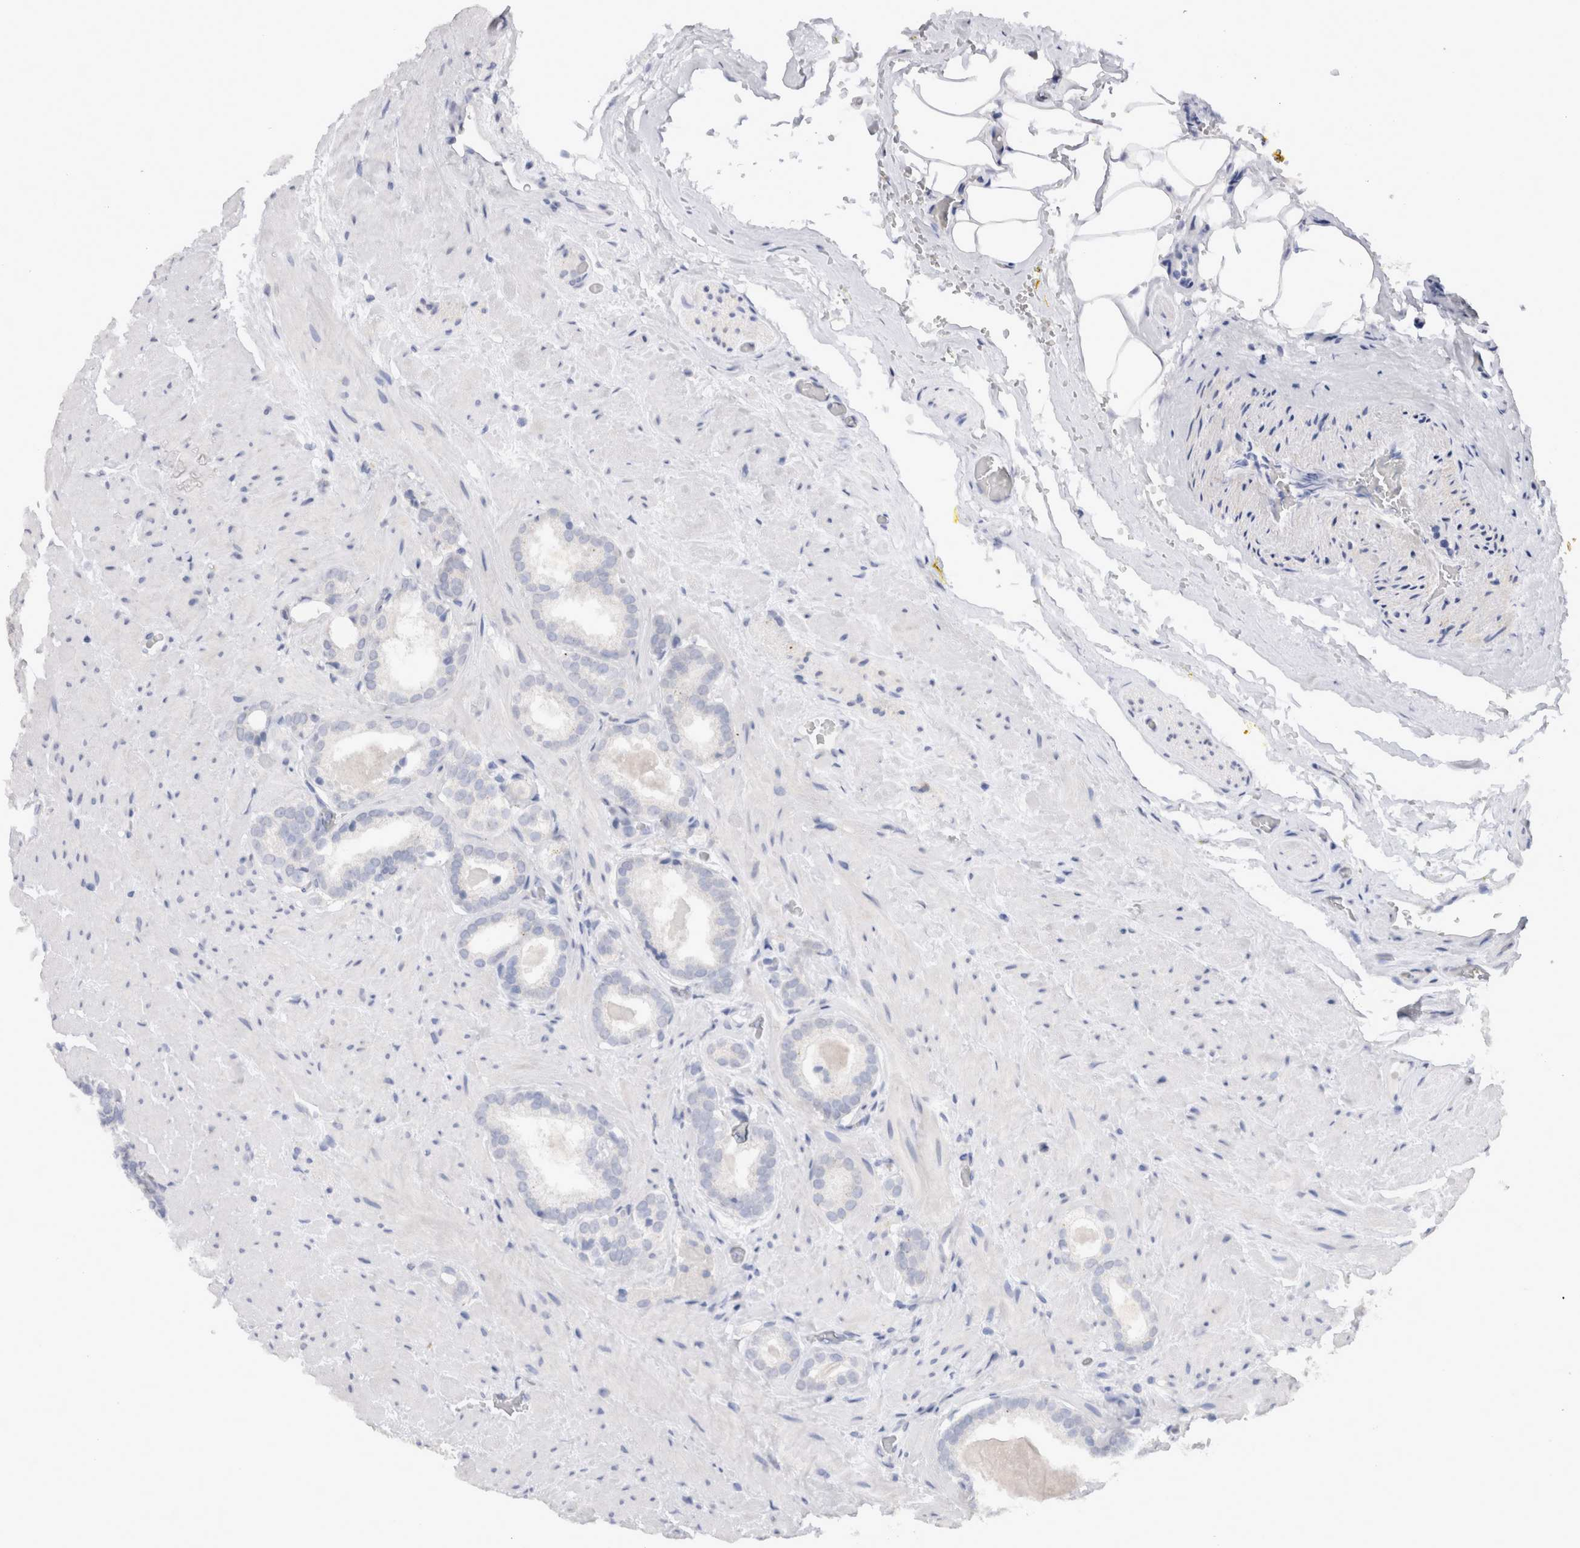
{"staining": {"intensity": "negative", "quantity": "none", "location": "none"}, "tissue": "prostate cancer", "cell_type": "Tumor cells", "image_type": "cancer", "snomed": [{"axis": "morphology", "description": "Adenocarcinoma, High grade"}, {"axis": "topography", "description": "Prostate"}], "caption": "Tumor cells show no significant staining in prostate cancer (adenocarcinoma (high-grade)).", "gene": "CDH6", "patient": {"sex": "male", "age": 64}}